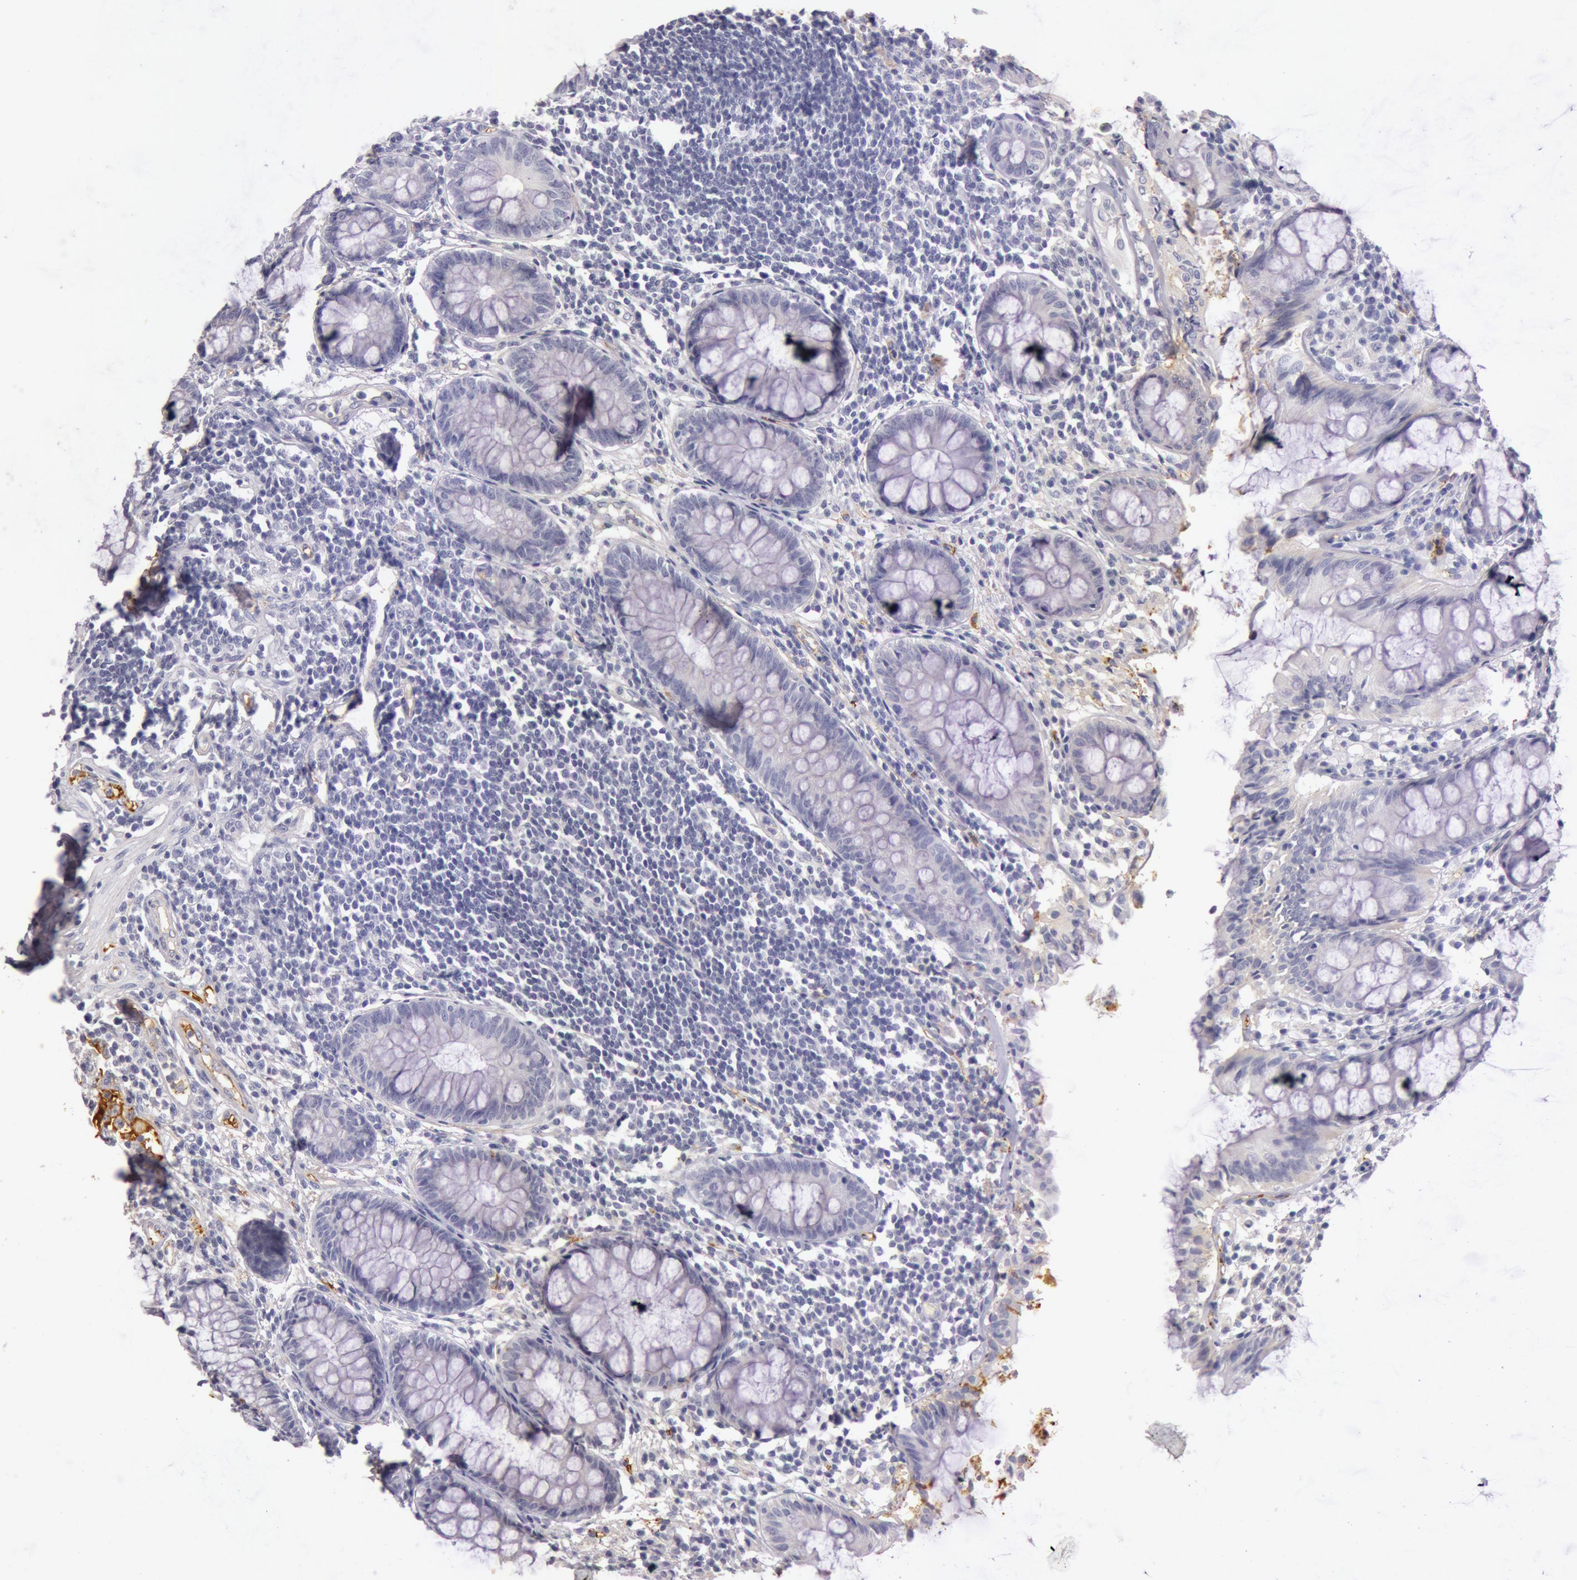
{"staining": {"intensity": "weak", "quantity": "<25%", "location": "cytoplasmic/membranous"}, "tissue": "rectum", "cell_type": "Glandular cells", "image_type": "normal", "snomed": [{"axis": "morphology", "description": "Normal tissue, NOS"}, {"axis": "topography", "description": "Rectum"}], "caption": "Glandular cells show no significant protein expression in benign rectum. (DAB immunohistochemistry (IHC) with hematoxylin counter stain).", "gene": "C4BPA", "patient": {"sex": "female", "age": 66}}